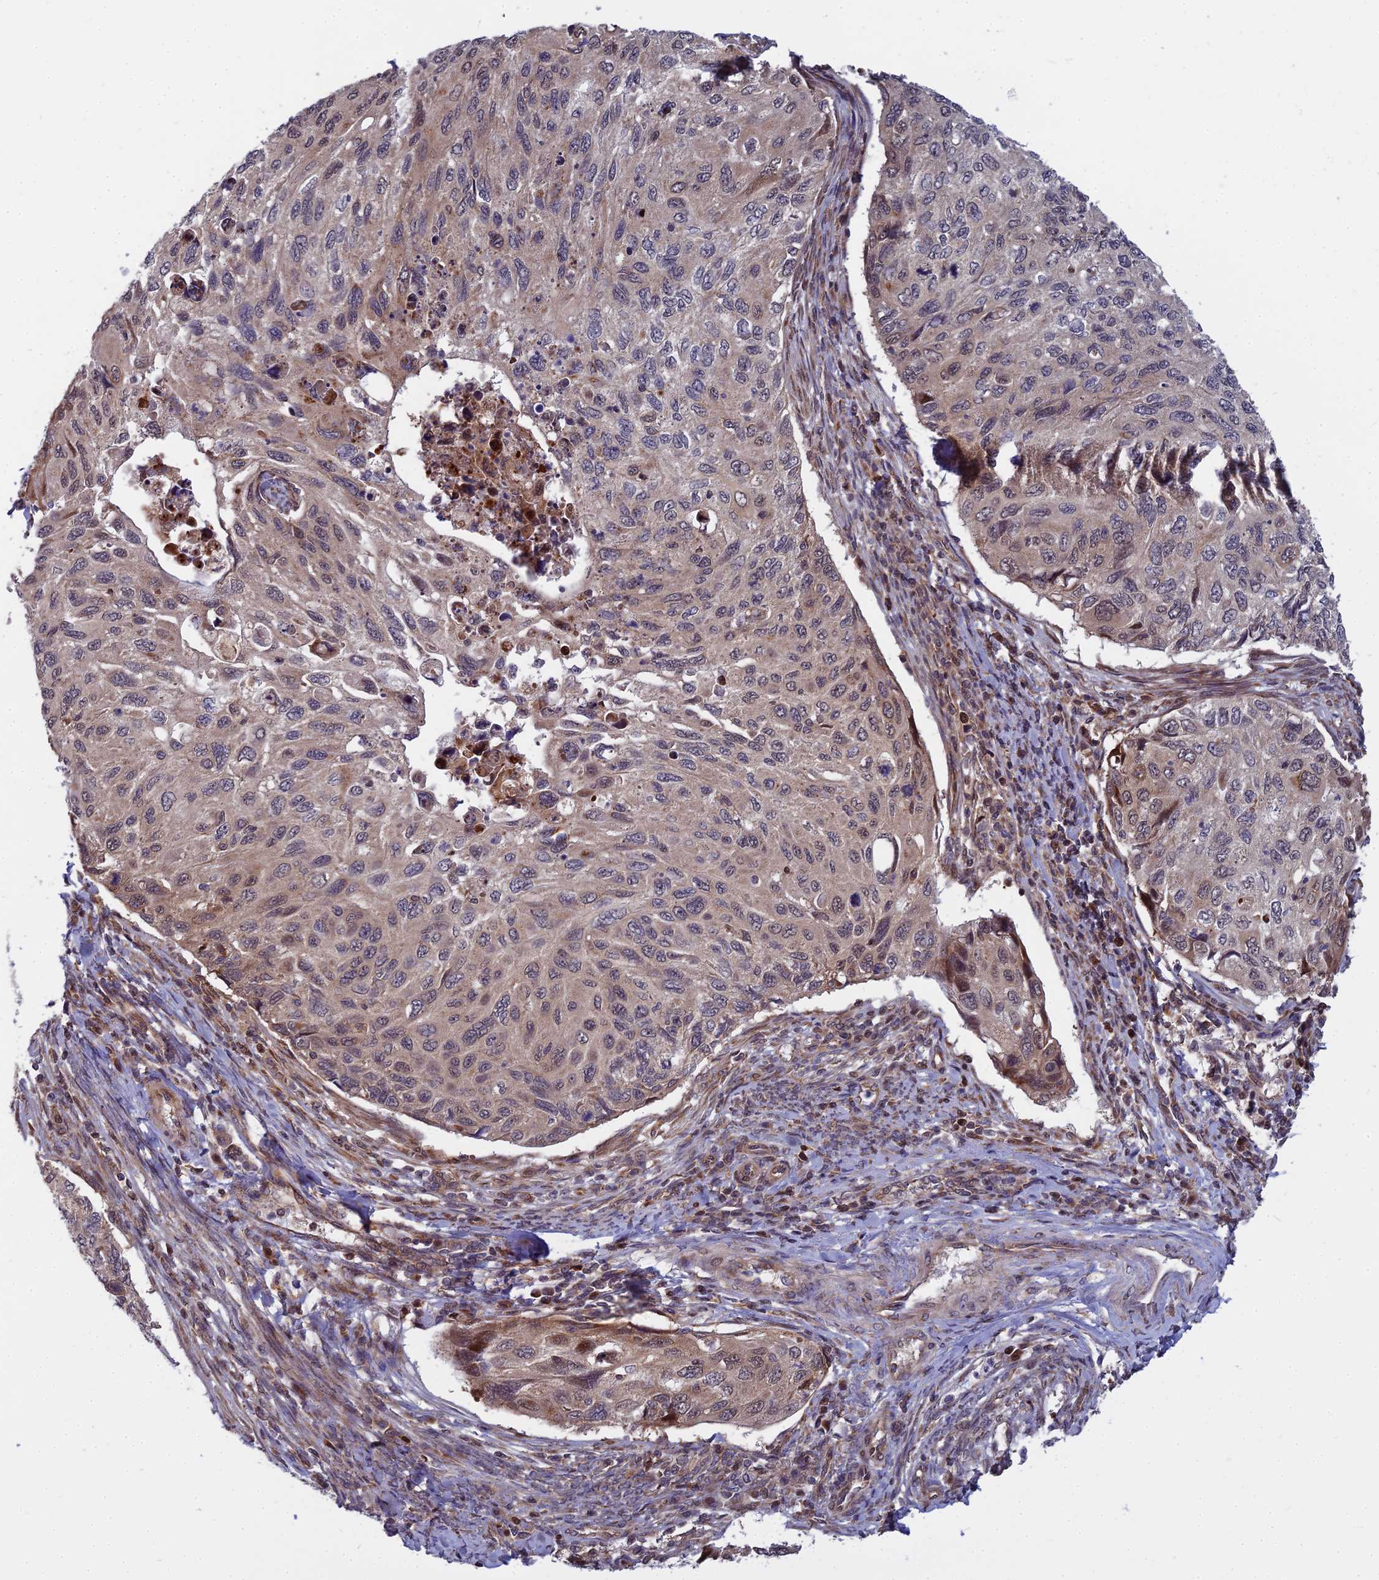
{"staining": {"intensity": "weak", "quantity": "25%-75%", "location": "cytoplasmic/membranous"}, "tissue": "cervical cancer", "cell_type": "Tumor cells", "image_type": "cancer", "snomed": [{"axis": "morphology", "description": "Squamous cell carcinoma, NOS"}, {"axis": "topography", "description": "Cervix"}], "caption": "Protein staining reveals weak cytoplasmic/membranous expression in about 25%-75% of tumor cells in cervical cancer.", "gene": "COMMD2", "patient": {"sex": "female", "age": 70}}